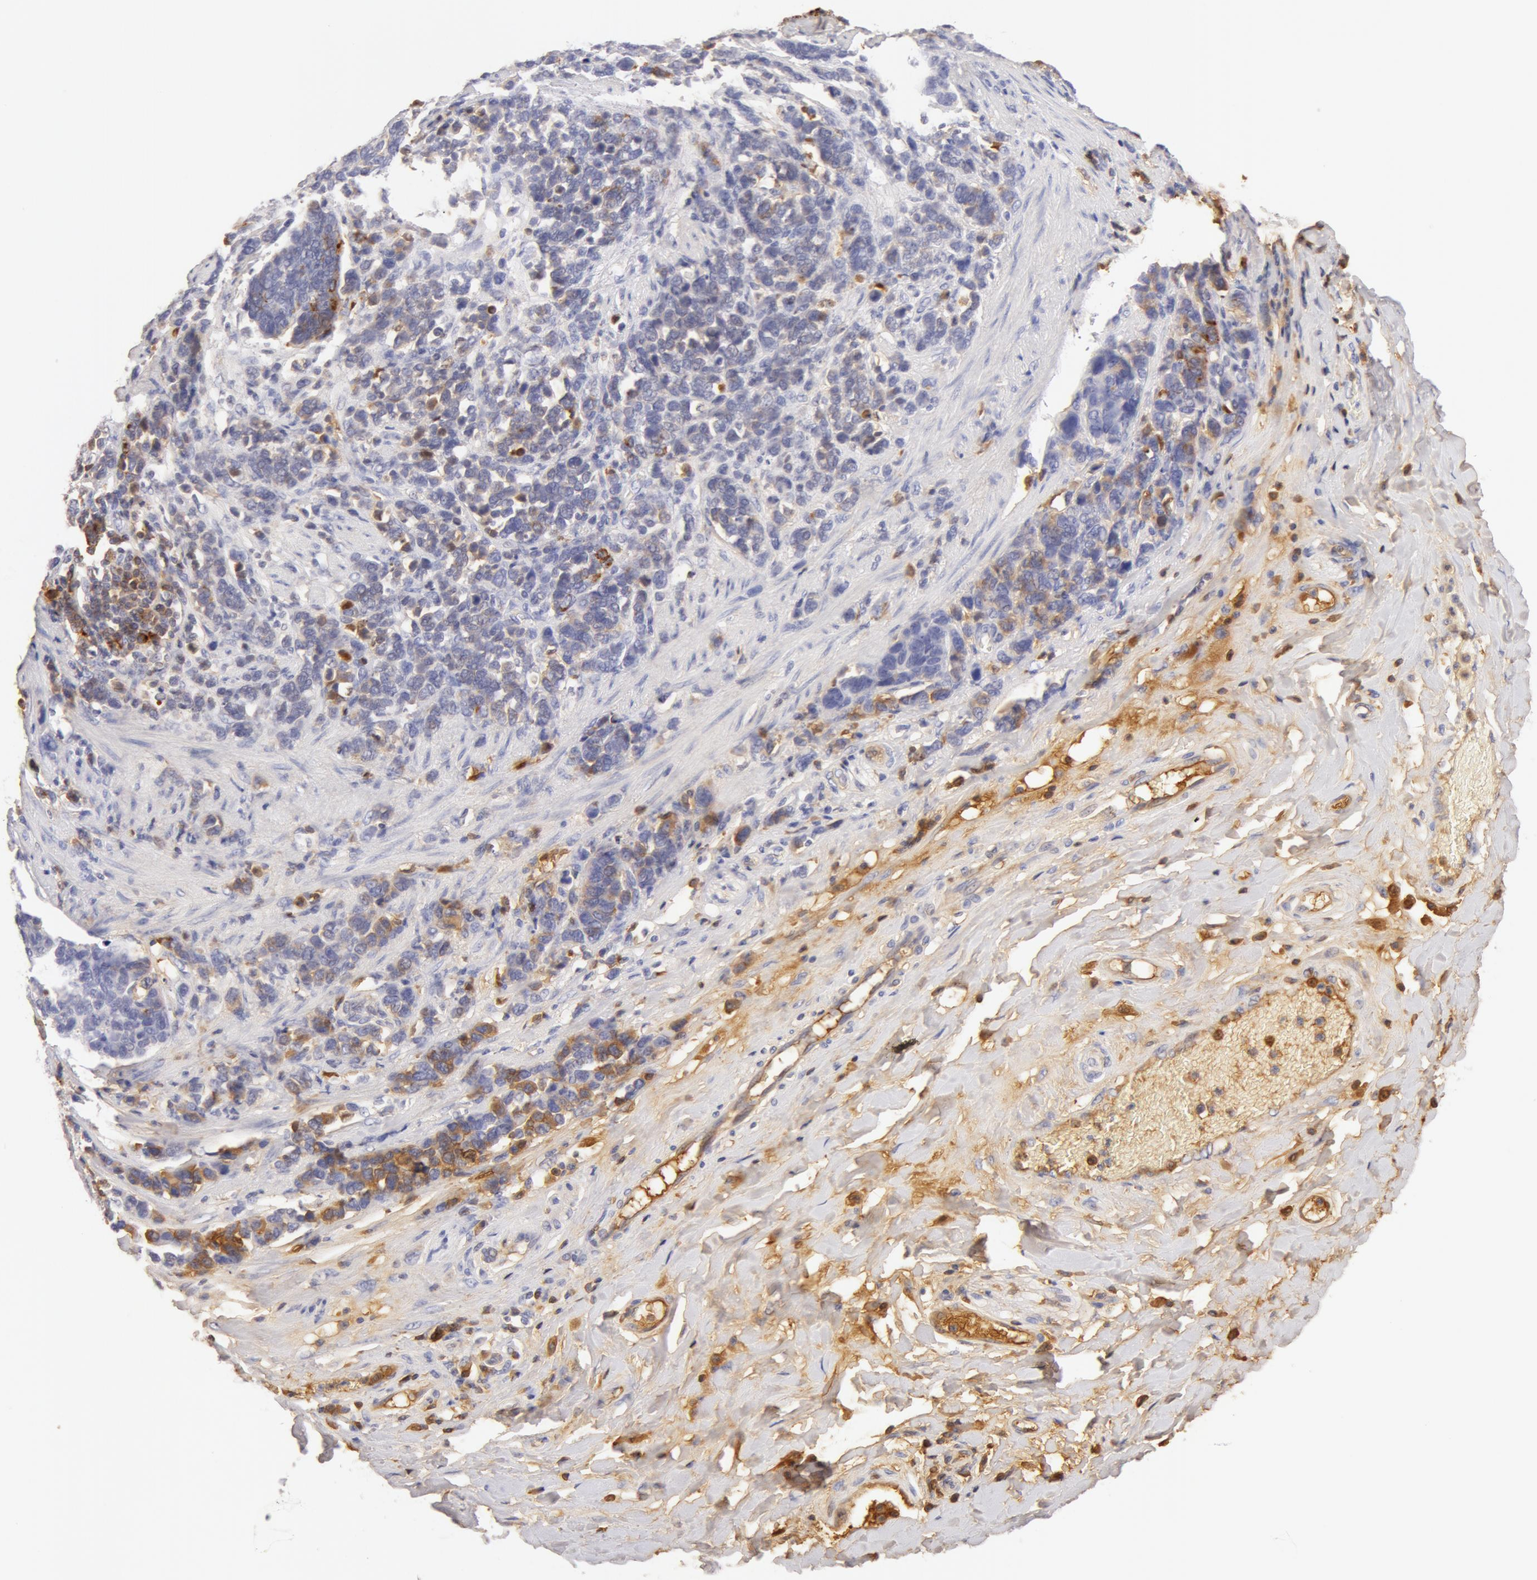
{"staining": {"intensity": "moderate", "quantity": "<25%", "location": "cytoplasmic/membranous"}, "tissue": "stomach cancer", "cell_type": "Tumor cells", "image_type": "cancer", "snomed": [{"axis": "morphology", "description": "Adenocarcinoma, NOS"}, {"axis": "topography", "description": "Stomach, upper"}], "caption": "Adenocarcinoma (stomach) was stained to show a protein in brown. There is low levels of moderate cytoplasmic/membranous staining in approximately <25% of tumor cells.", "gene": "GC", "patient": {"sex": "male", "age": 71}}